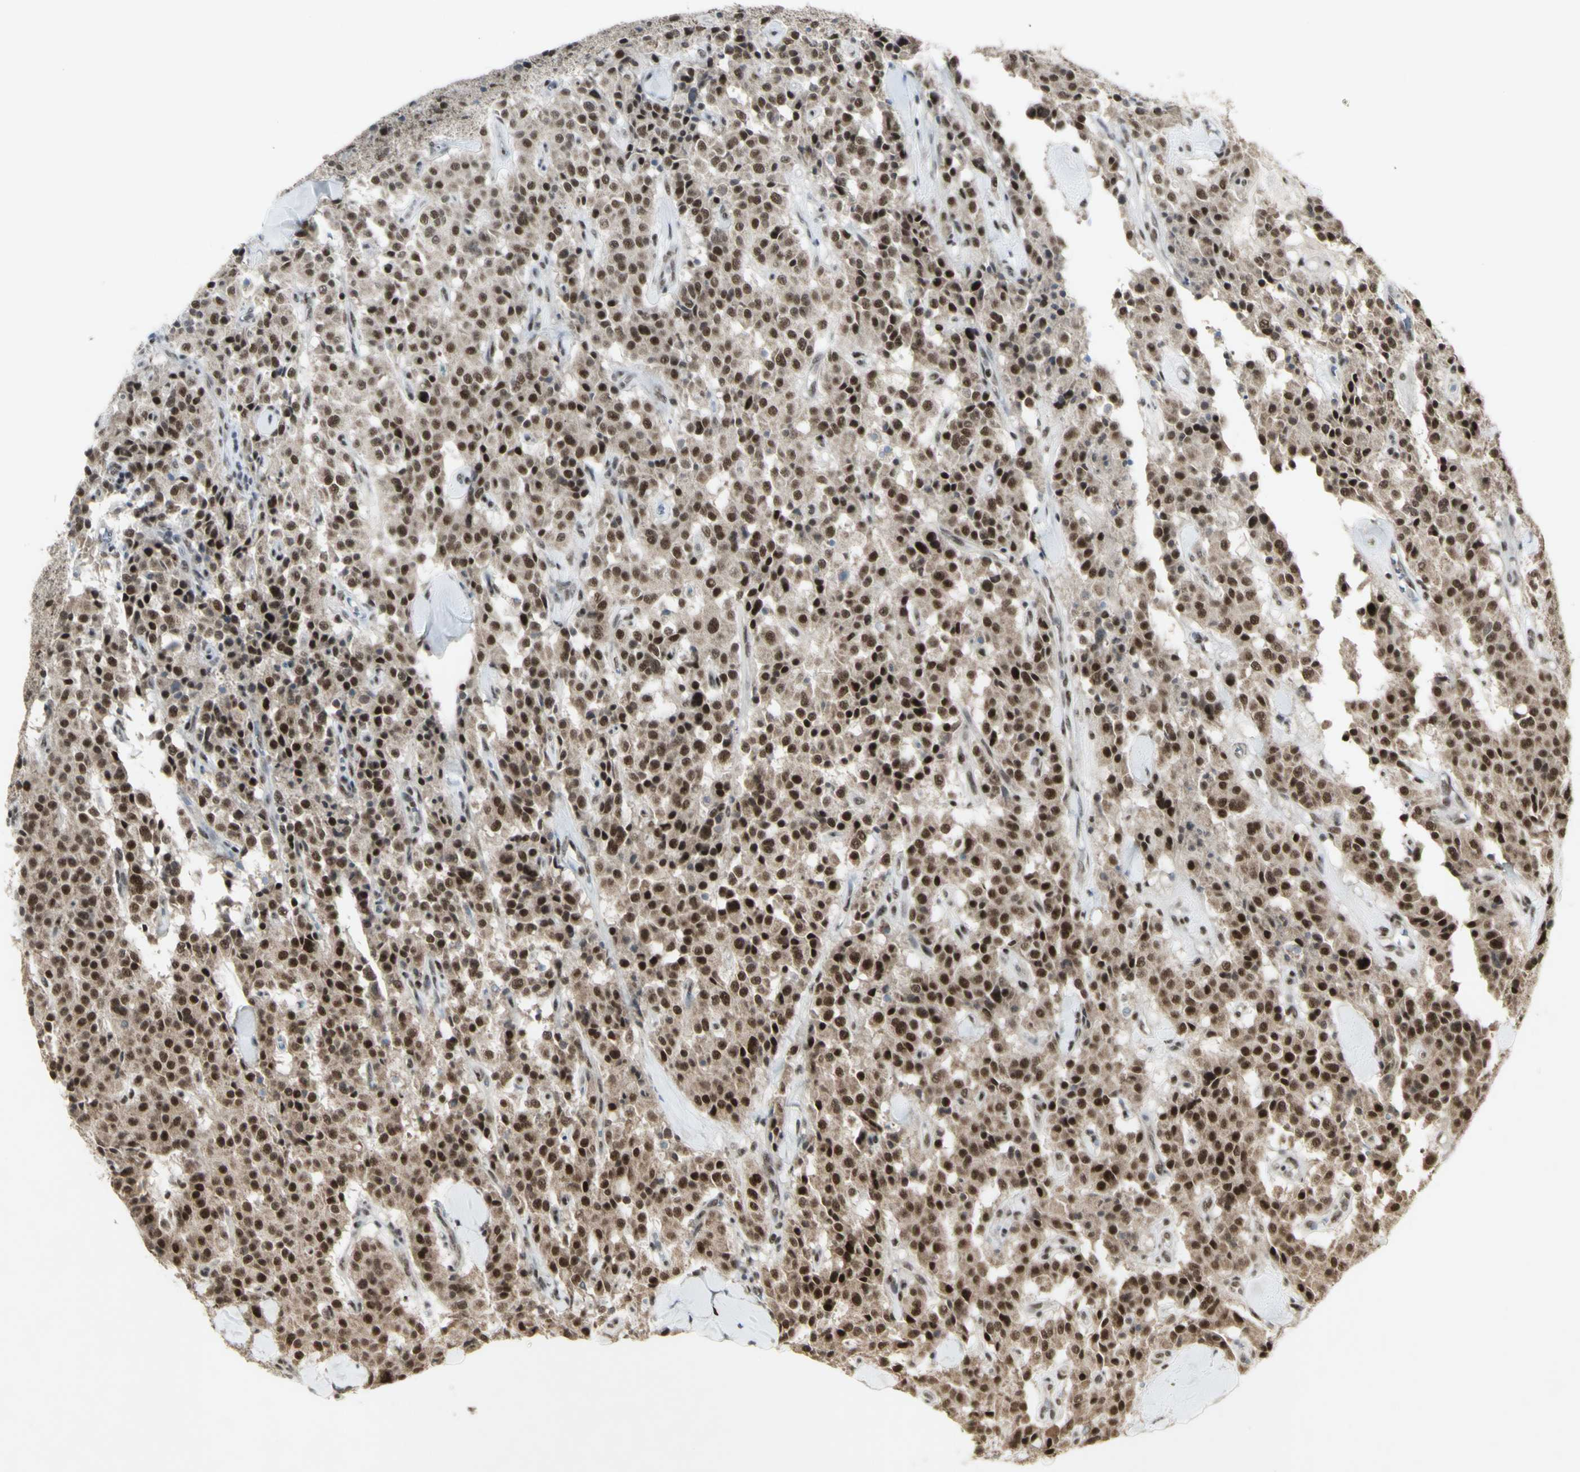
{"staining": {"intensity": "strong", "quantity": ">75%", "location": "nuclear"}, "tissue": "carcinoid", "cell_type": "Tumor cells", "image_type": "cancer", "snomed": [{"axis": "morphology", "description": "Carcinoid, malignant, NOS"}, {"axis": "topography", "description": "Lung"}], "caption": "Carcinoid tissue demonstrates strong nuclear expression in approximately >75% of tumor cells (IHC, brightfield microscopy, high magnification).", "gene": "CCNT1", "patient": {"sex": "male", "age": 30}}